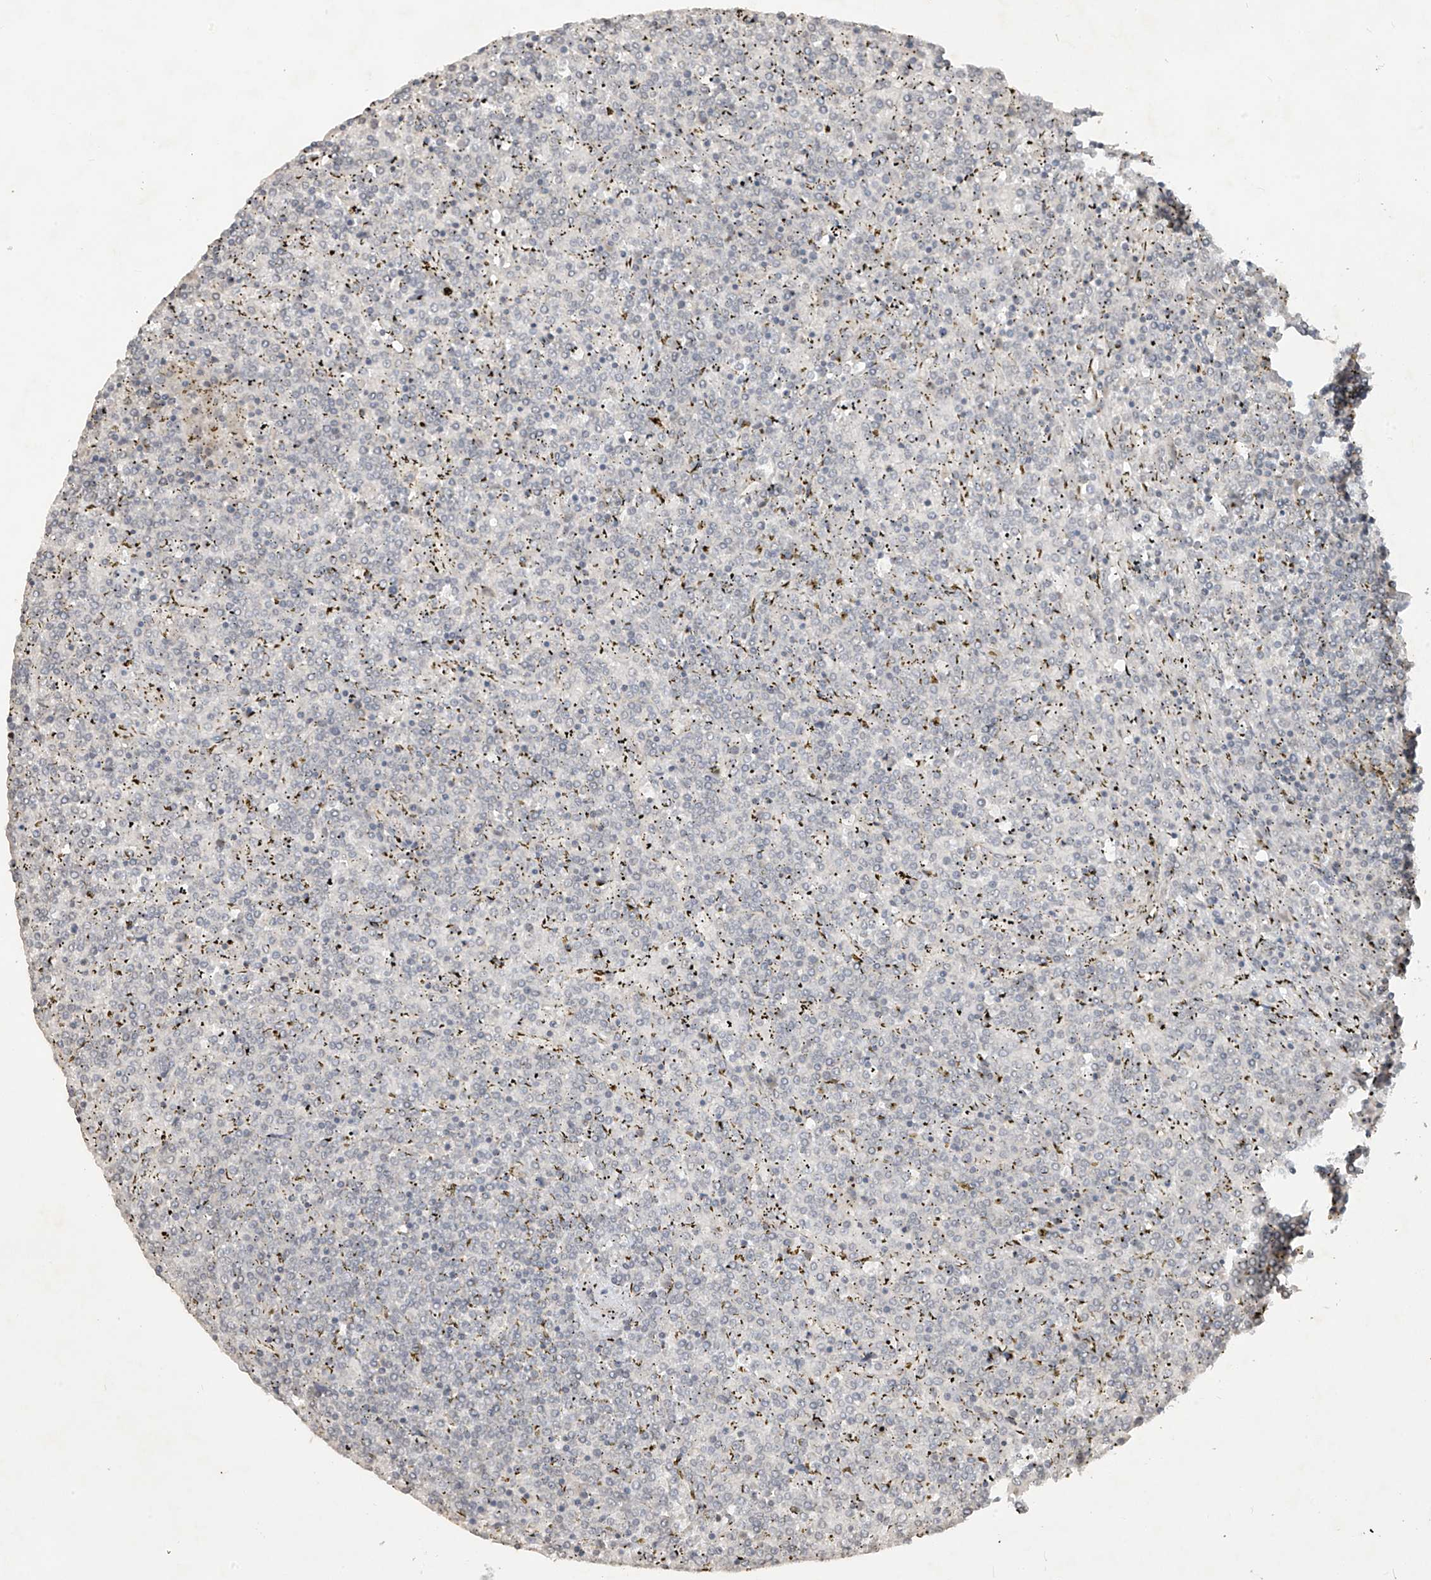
{"staining": {"intensity": "negative", "quantity": "none", "location": "none"}, "tissue": "lymphoma", "cell_type": "Tumor cells", "image_type": "cancer", "snomed": [{"axis": "morphology", "description": "Malignant lymphoma, non-Hodgkin's type, Low grade"}, {"axis": "topography", "description": "Spleen"}], "caption": "IHC histopathology image of neoplastic tissue: malignant lymphoma, non-Hodgkin's type (low-grade) stained with DAB reveals no significant protein positivity in tumor cells.", "gene": "DGKQ", "patient": {"sex": "female", "age": 19}}